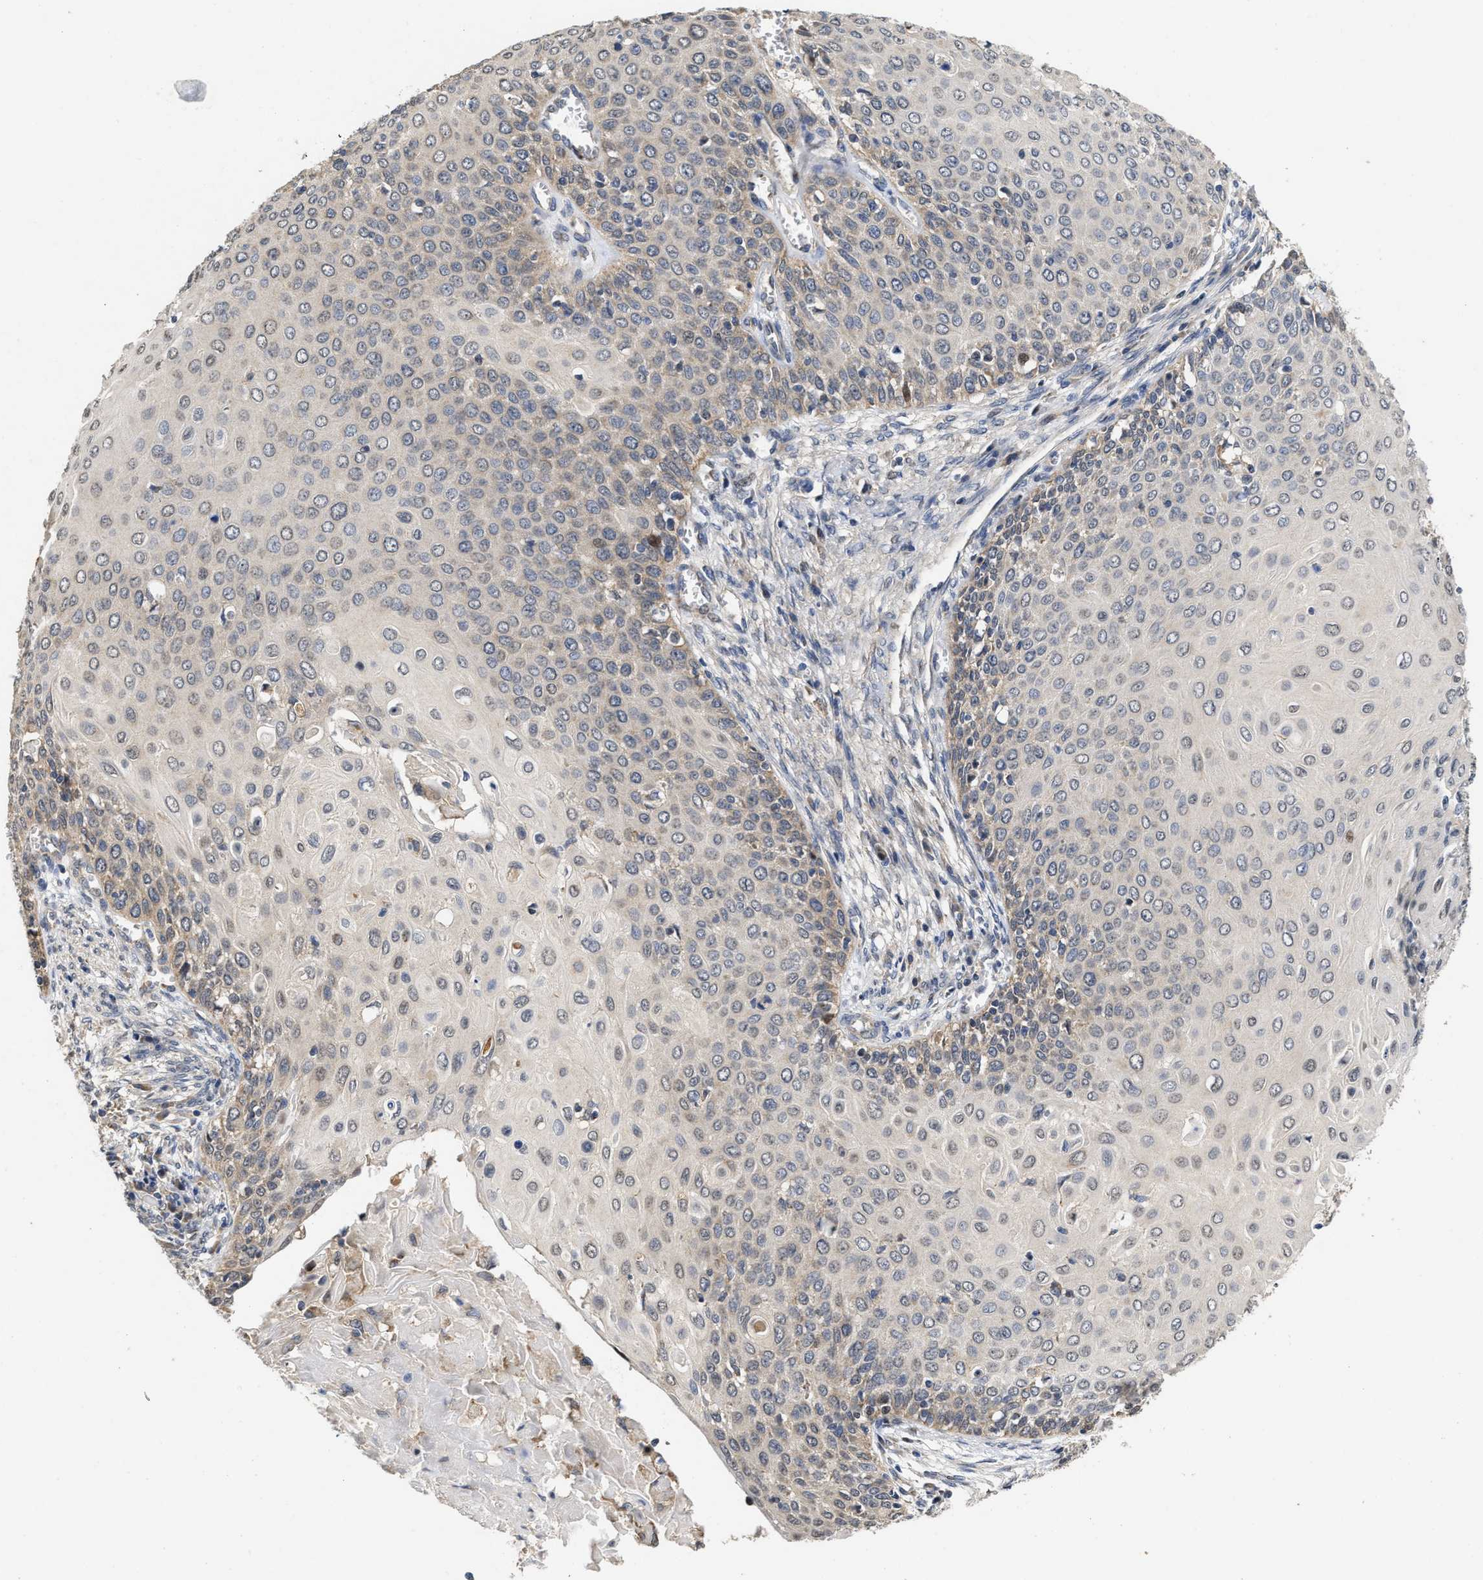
{"staining": {"intensity": "weak", "quantity": "<25%", "location": "nuclear"}, "tissue": "cervical cancer", "cell_type": "Tumor cells", "image_type": "cancer", "snomed": [{"axis": "morphology", "description": "Squamous cell carcinoma, NOS"}, {"axis": "topography", "description": "Cervix"}], "caption": "High magnification brightfield microscopy of cervical squamous cell carcinoma stained with DAB (3,3'-diaminobenzidine) (brown) and counterstained with hematoxylin (blue): tumor cells show no significant positivity.", "gene": "SCYL2", "patient": {"sex": "female", "age": 39}}